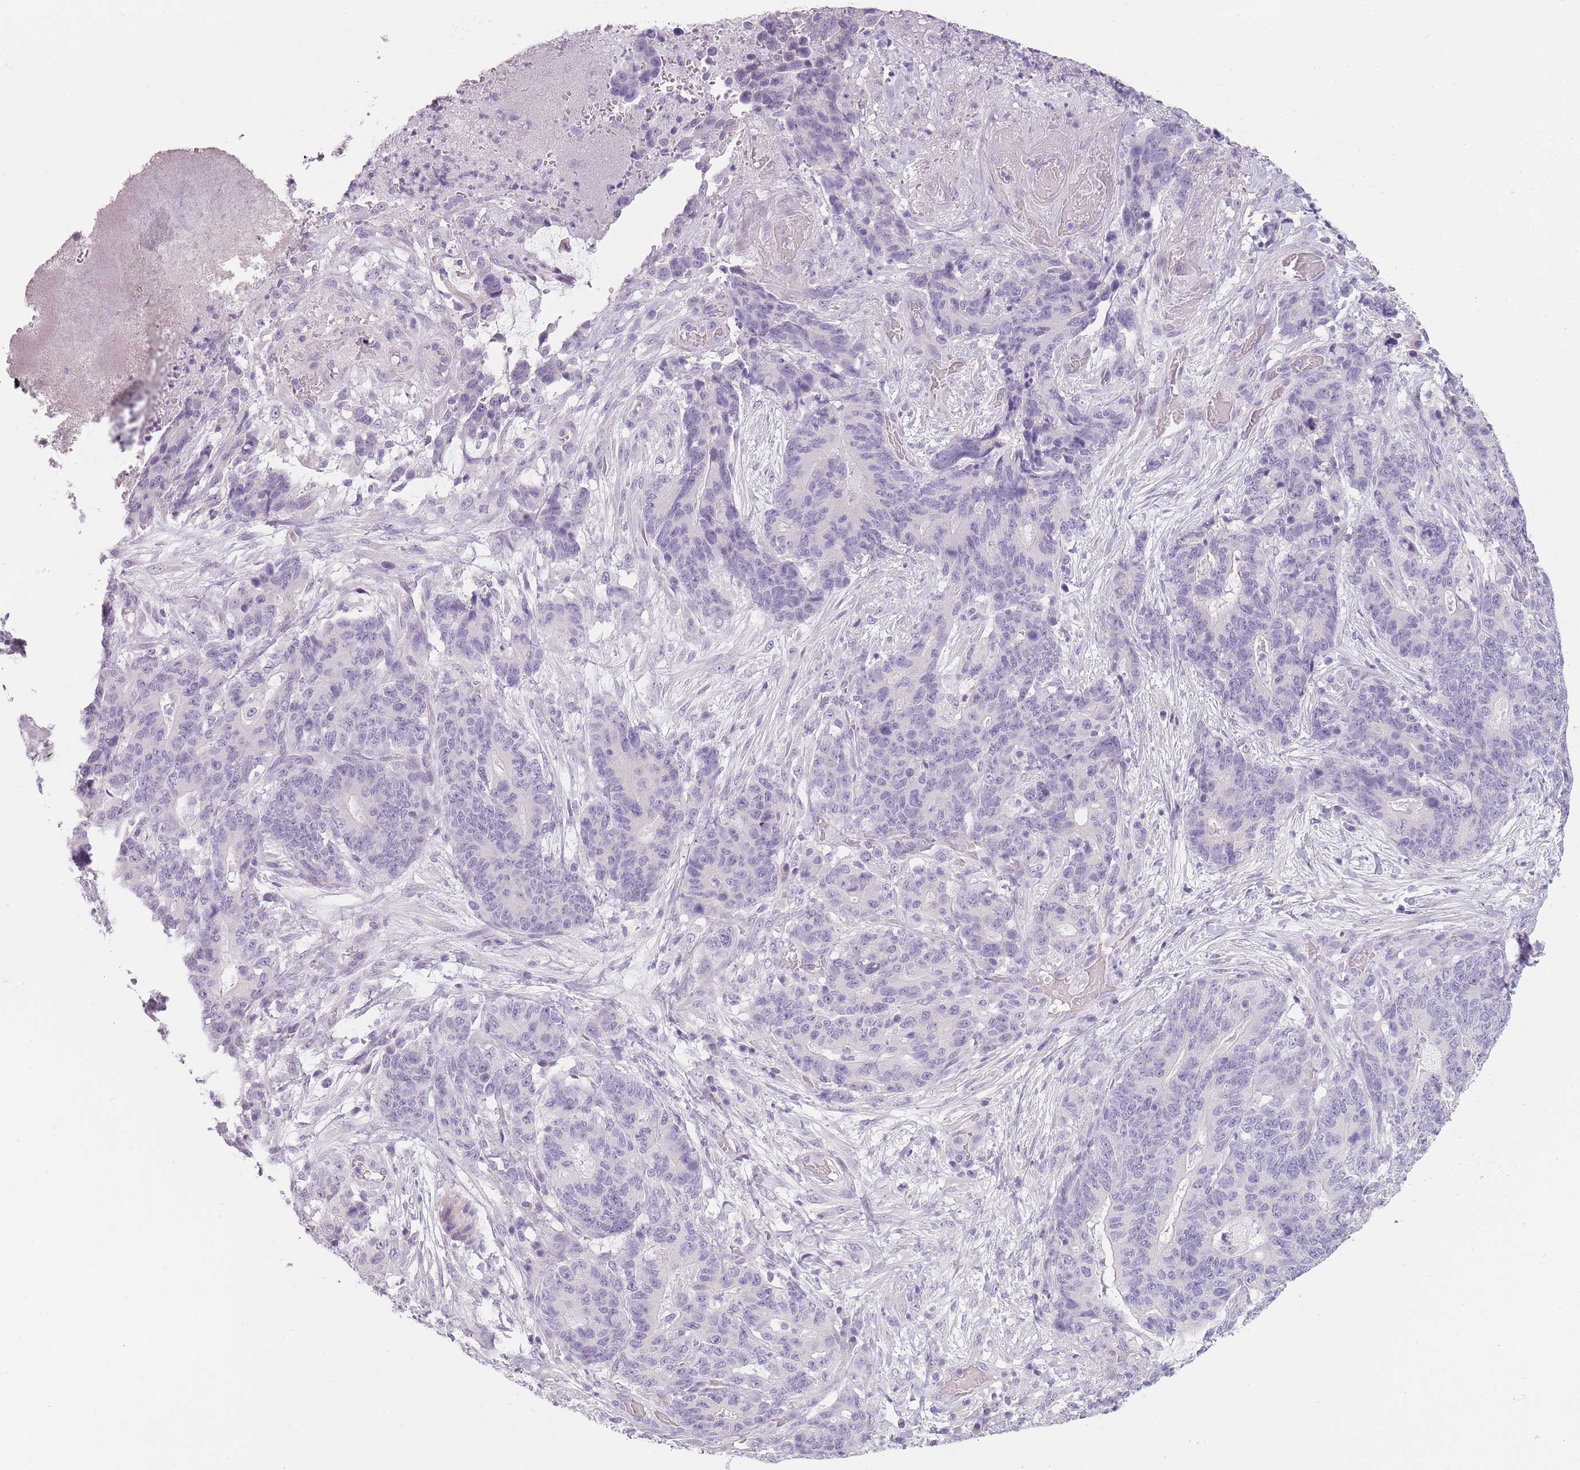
{"staining": {"intensity": "negative", "quantity": "none", "location": "none"}, "tissue": "stomach cancer", "cell_type": "Tumor cells", "image_type": "cancer", "snomed": [{"axis": "morphology", "description": "Normal tissue, NOS"}, {"axis": "morphology", "description": "Adenocarcinoma, NOS"}, {"axis": "topography", "description": "Stomach"}], "caption": "Tumor cells are negative for brown protein staining in adenocarcinoma (stomach). (IHC, brightfield microscopy, high magnification).", "gene": "TMEM236", "patient": {"sex": "female", "age": 64}}